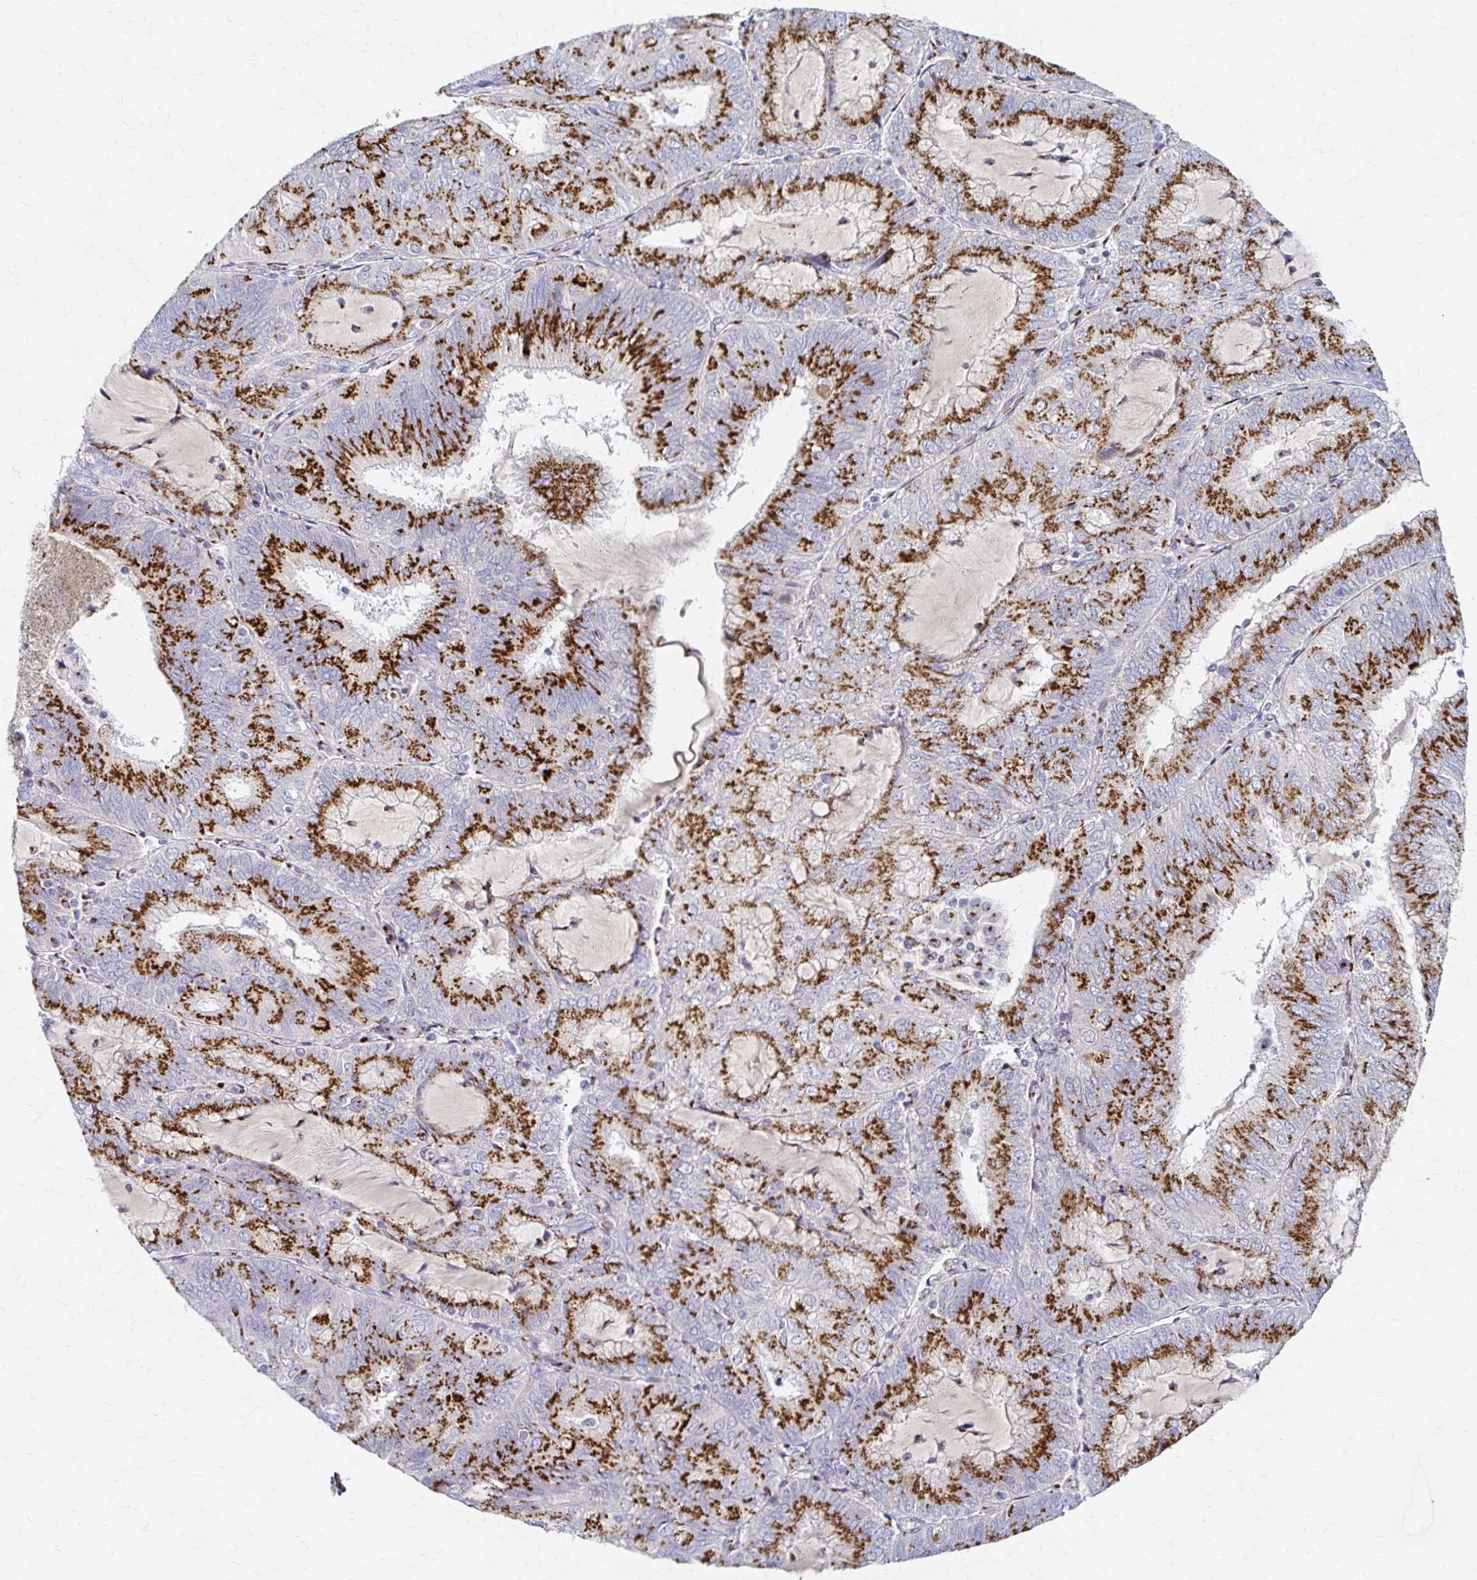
{"staining": {"intensity": "strong", "quantity": ">75%", "location": "cytoplasmic/membranous"}, "tissue": "endometrial cancer", "cell_type": "Tumor cells", "image_type": "cancer", "snomed": [{"axis": "morphology", "description": "Adenocarcinoma, NOS"}, {"axis": "topography", "description": "Endometrium"}], "caption": "Endometrial cancer stained with DAB immunohistochemistry displays high levels of strong cytoplasmic/membranous positivity in approximately >75% of tumor cells. (DAB (3,3'-diaminobenzidine) = brown stain, brightfield microscopy at high magnification).", "gene": "TM9SF1", "patient": {"sex": "female", "age": 81}}